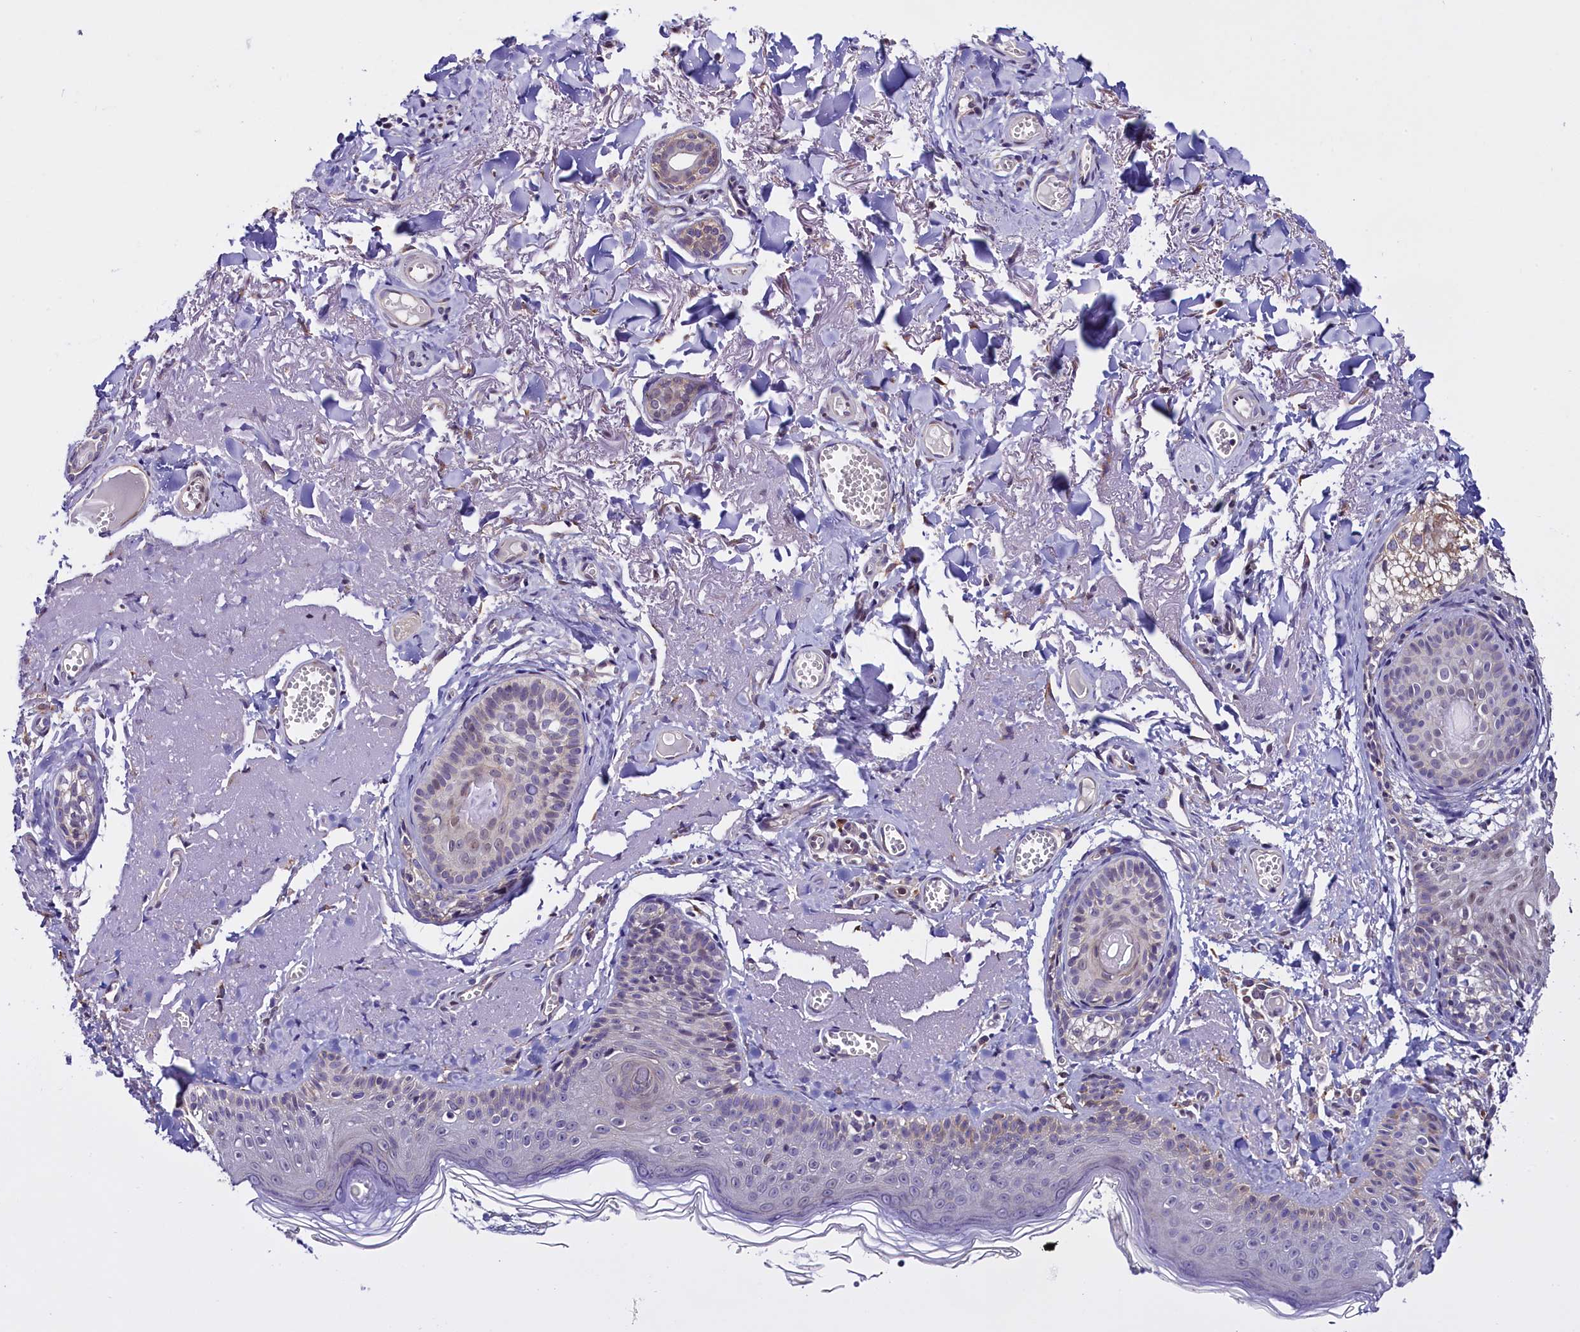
{"staining": {"intensity": "negative", "quantity": "none", "location": "none"}, "tissue": "skin cancer", "cell_type": "Tumor cells", "image_type": "cancer", "snomed": [{"axis": "morphology", "description": "Basal cell carcinoma"}, {"axis": "topography", "description": "Skin"}], "caption": "The immunohistochemistry photomicrograph has no significant expression in tumor cells of skin cancer (basal cell carcinoma) tissue.", "gene": "UACA", "patient": {"sex": "female", "age": 74}}